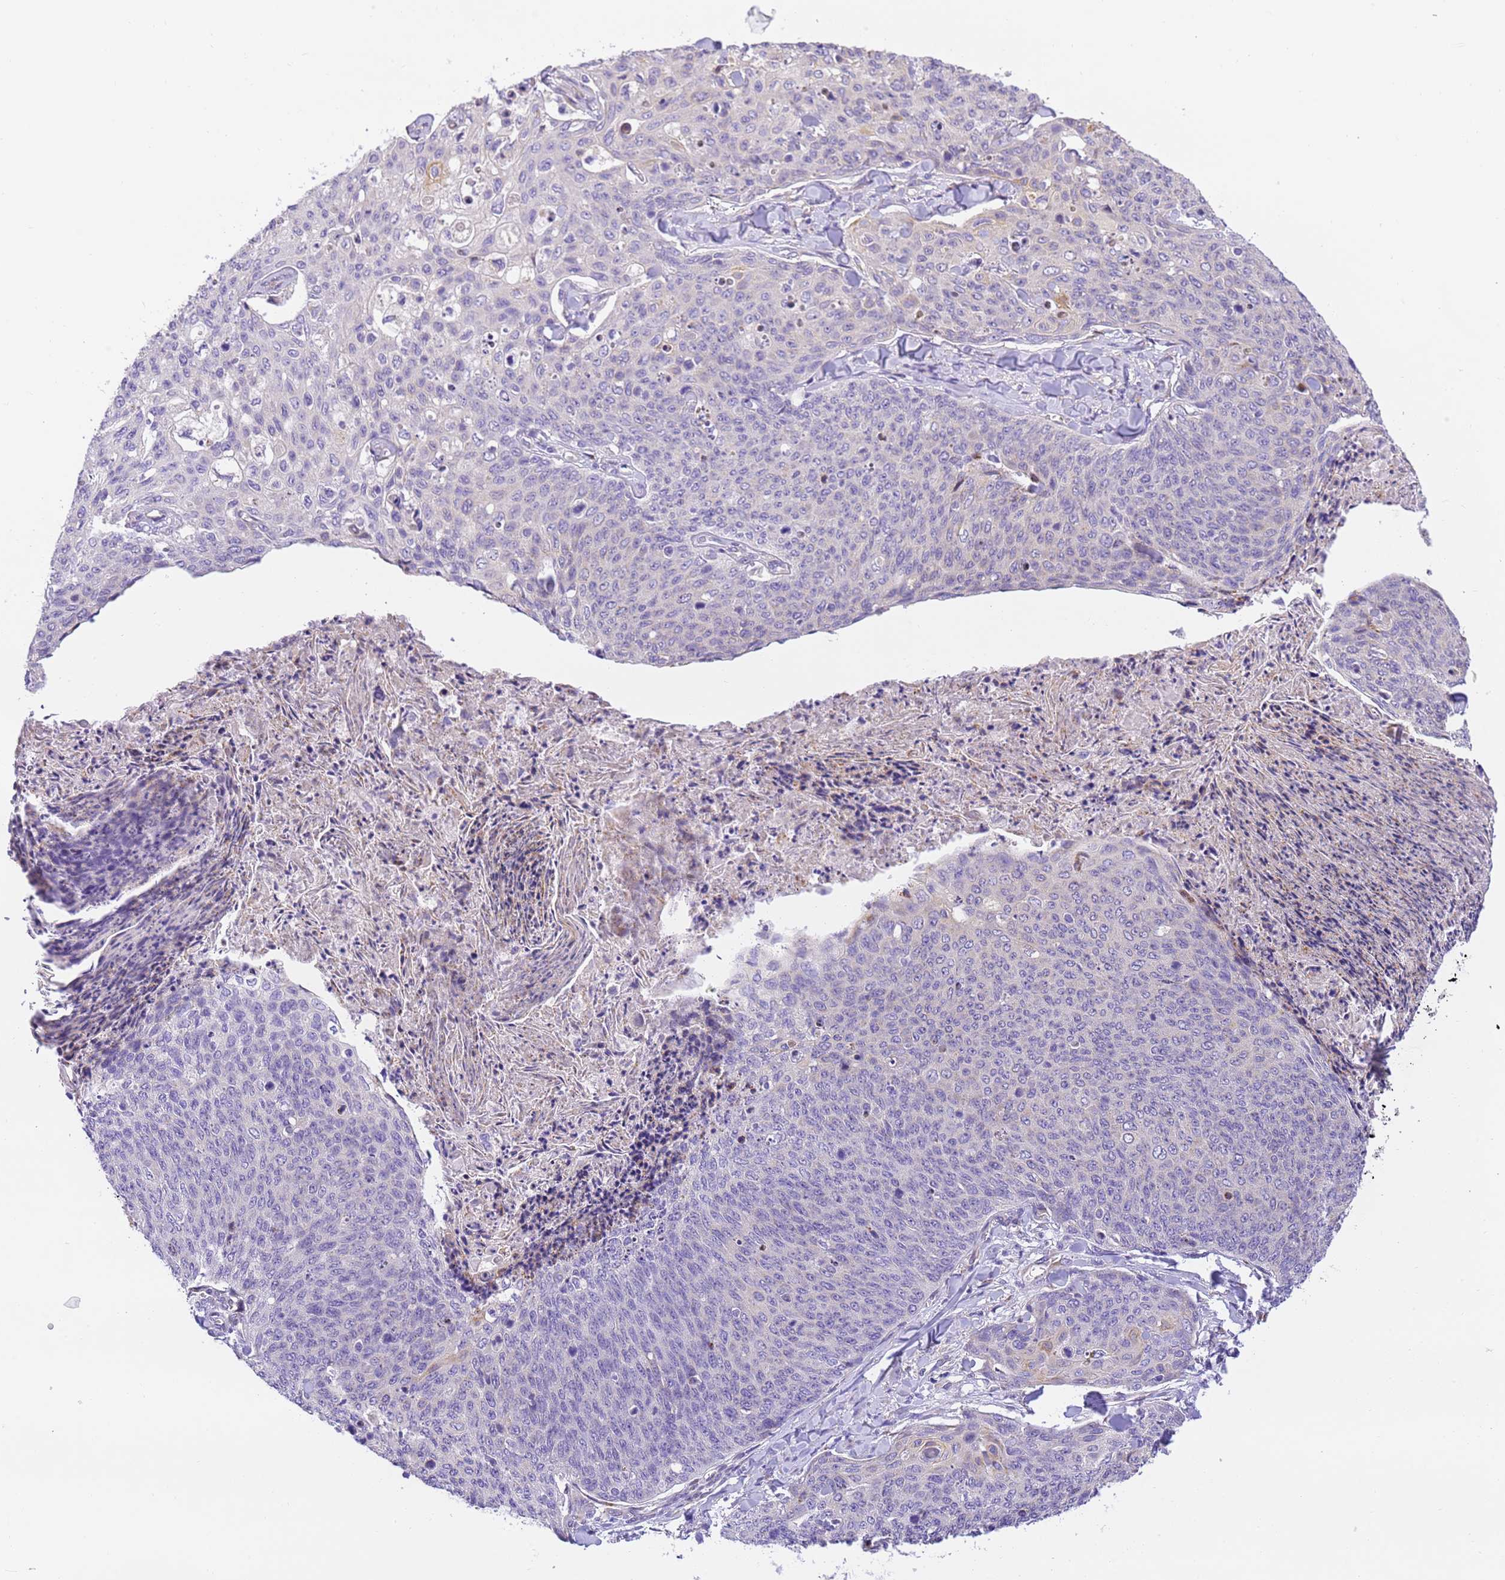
{"staining": {"intensity": "negative", "quantity": "none", "location": "none"}, "tissue": "skin cancer", "cell_type": "Tumor cells", "image_type": "cancer", "snomed": [{"axis": "morphology", "description": "Squamous cell carcinoma, NOS"}, {"axis": "topography", "description": "Skin"}, {"axis": "topography", "description": "Vulva"}], "caption": "Immunohistochemistry (IHC) photomicrograph of neoplastic tissue: skin cancer (squamous cell carcinoma) stained with DAB (3,3'-diaminobenzidine) reveals no significant protein positivity in tumor cells.", "gene": "RHBDD3", "patient": {"sex": "female", "age": 85}}